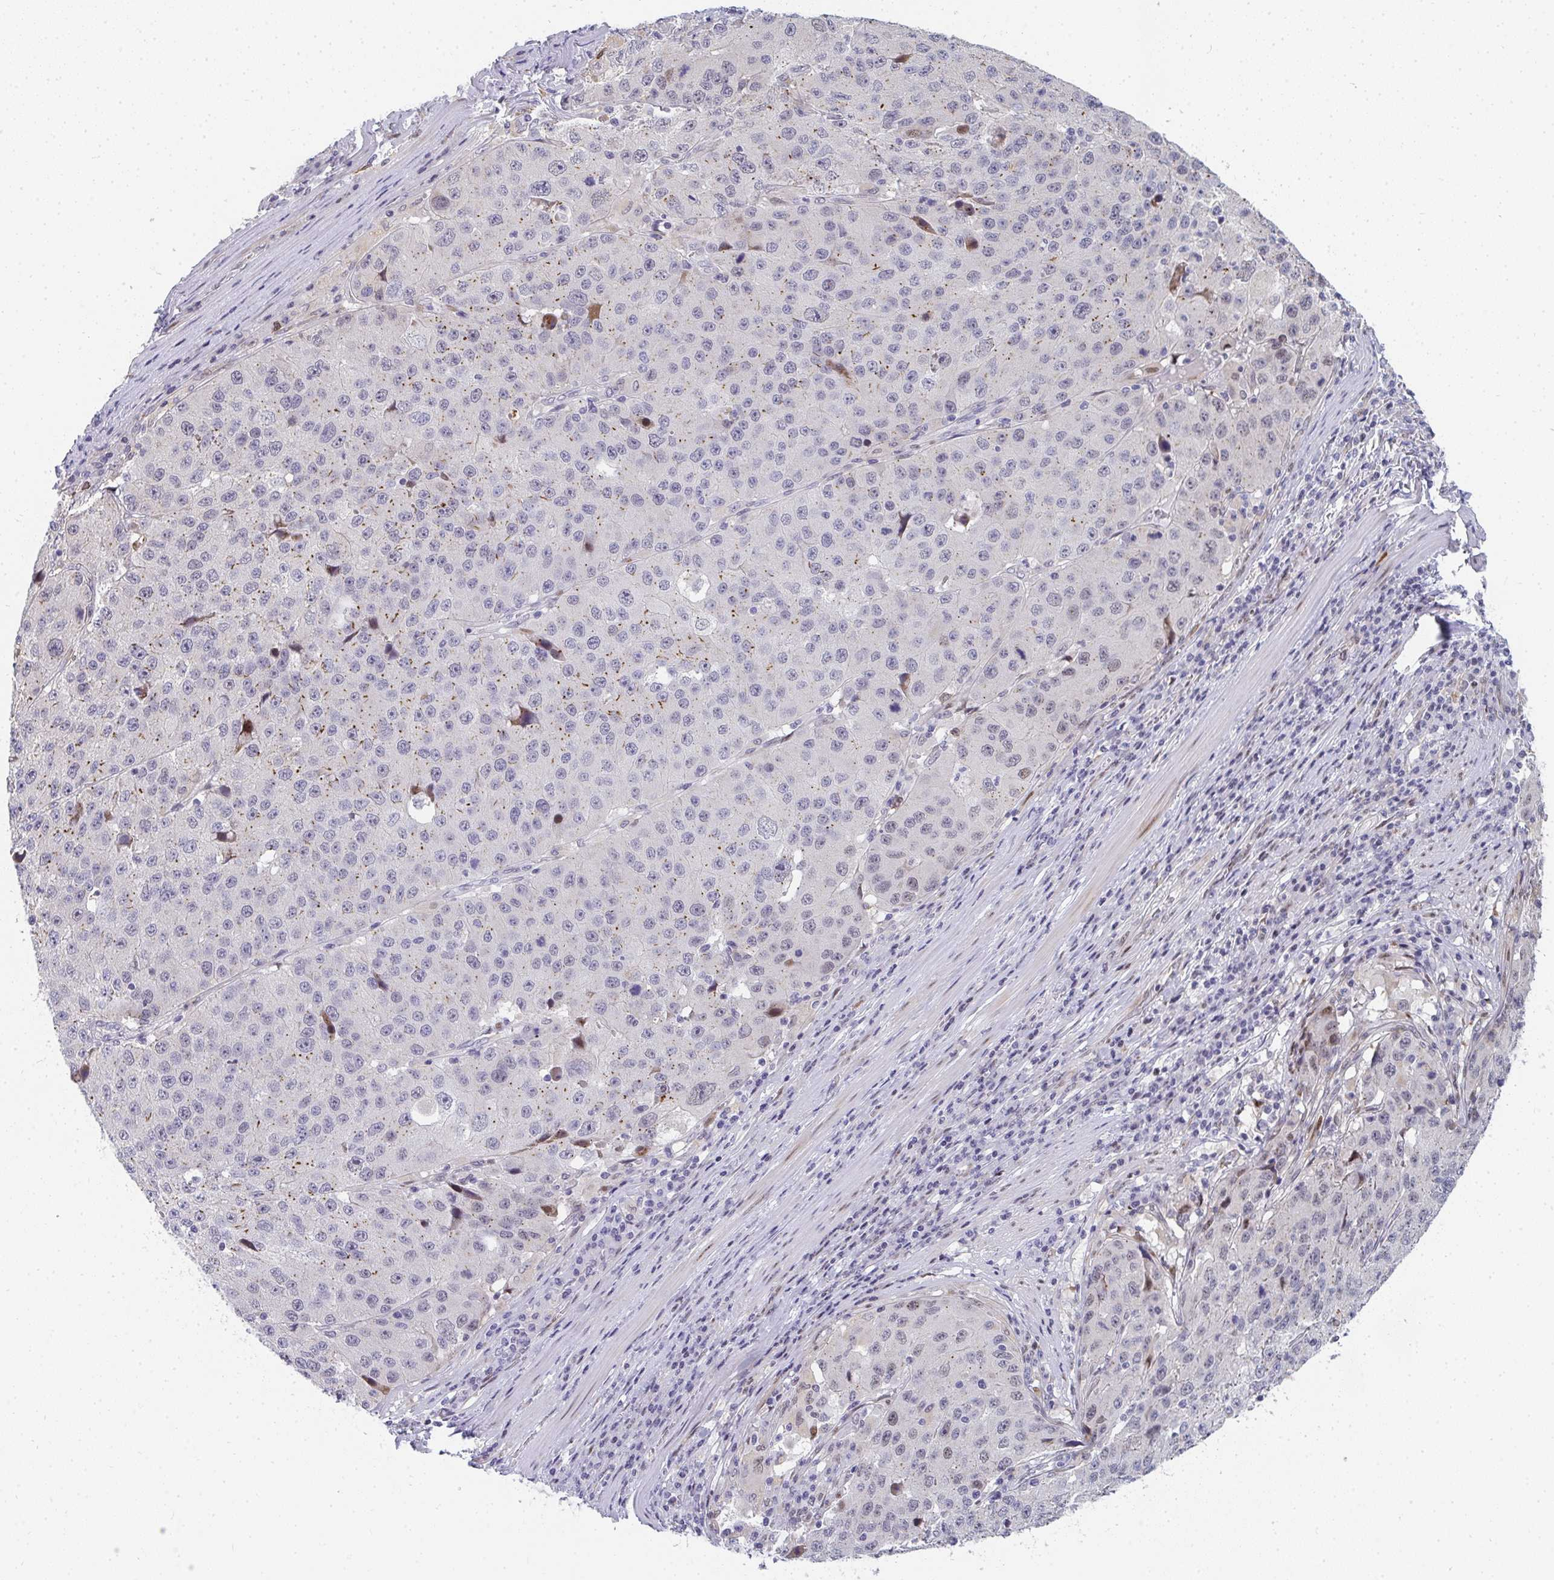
{"staining": {"intensity": "moderate", "quantity": "<25%", "location": "cytoplasmic/membranous"}, "tissue": "stomach cancer", "cell_type": "Tumor cells", "image_type": "cancer", "snomed": [{"axis": "morphology", "description": "Adenocarcinoma, NOS"}, {"axis": "topography", "description": "Stomach"}], "caption": "There is low levels of moderate cytoplasmic/membranous staining in tumor cells of stomach cancer (adenocarcinoma), as demonstrated by immunohistochemical staining (brown color).", "gene": "ZIC3", "patient": {"sex": "male", "age": 71}}